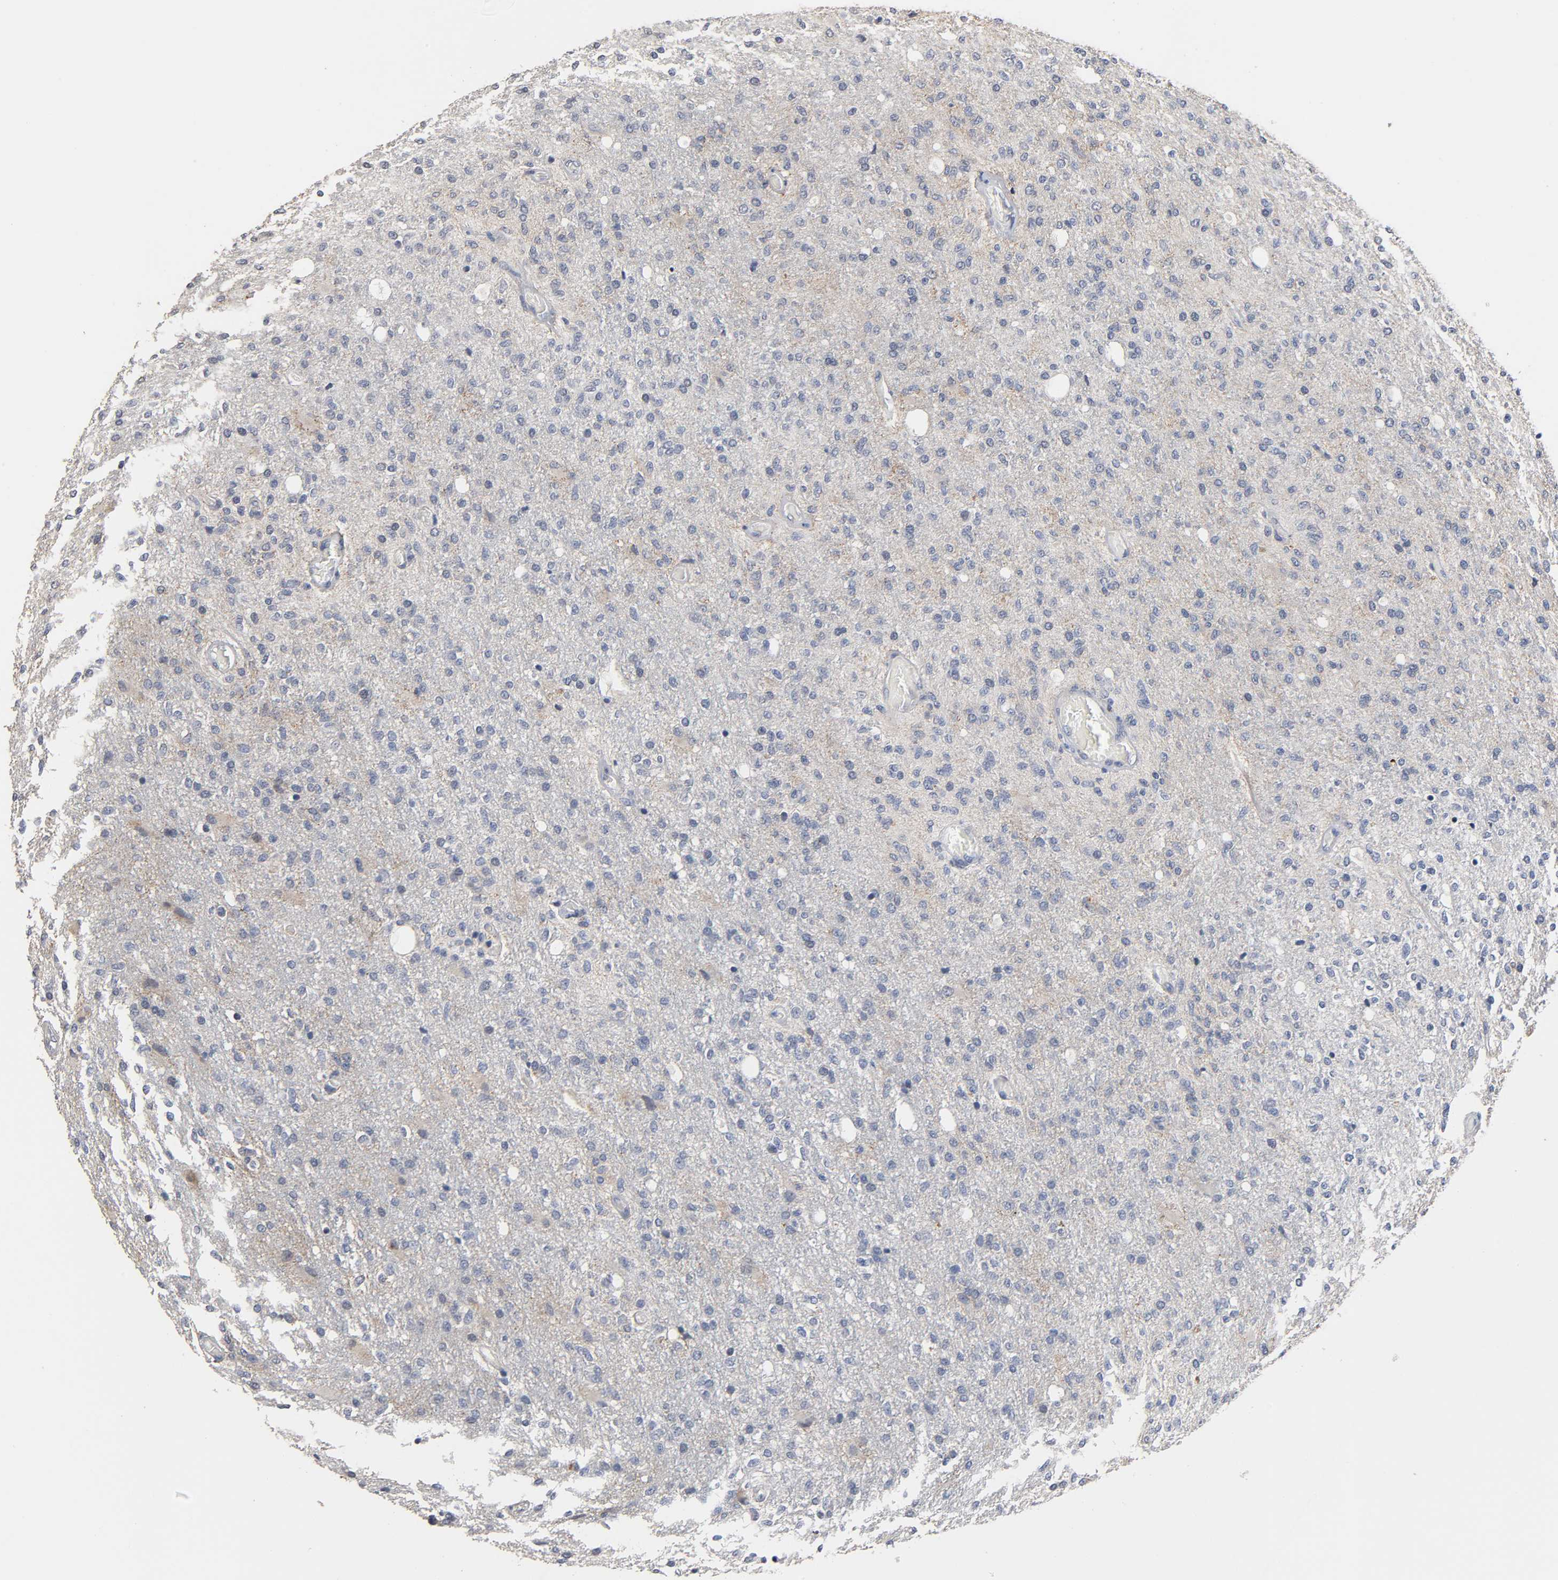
{"staining": {"intensity": "negative", "quantity": "none", "location": "none"}, "tissue": "glioma", "cell_type": "Tumor cells", "image_type": "cancer", "snomed": [{"axis": "morphology", "description": "Normal tissue, NOS"}, {"axis": "morphology", "description": "Glioma, malignant, High grade"}, {"axis": "topography", "description": "Cerebral cortex"}], "caption": "This is a photomicrograph of immunohistochemistry staining of glioma, which shows no positivity in tumor cells.", "gene": "HDLBP", "patient": {"sex": "male", "age": 77}}